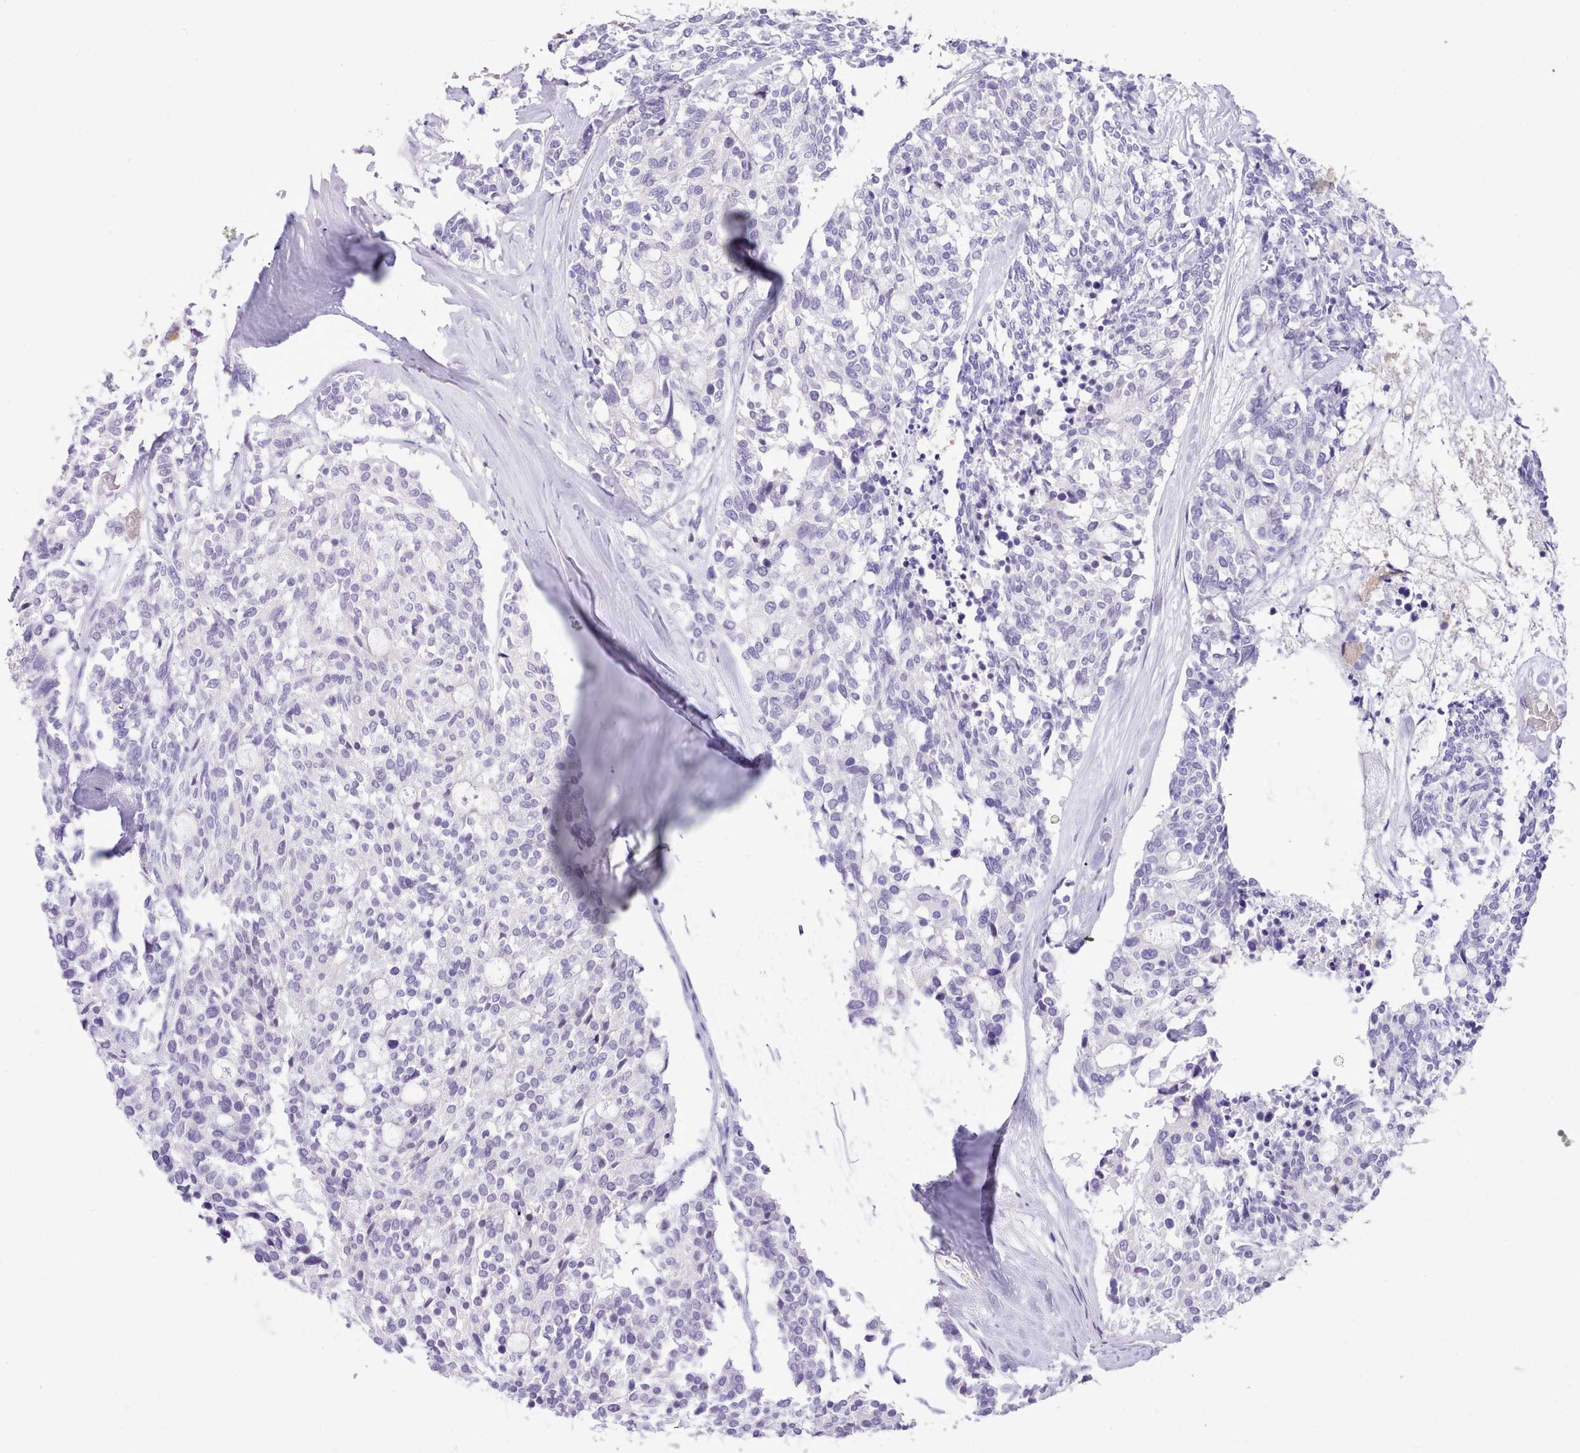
{"staining": {"intensity": "negative", "quantity": "none", "location": "none"}, "tissue": "carcinoid", "cell_type": "Tumor cells", "image_type": "cancer", "snomed": [{"axis": "morphology", "description": "Carcinoid, malignant, NOS"}, {"axis": "topography", "description": "Pancreas"}], "caption": "DAB immunohistochemical staining of malignant carcinoid exhibits no significant staining in tumor cells.", "gene": "LRRC37A", "patient": {"sex": "female", "age": 54}}